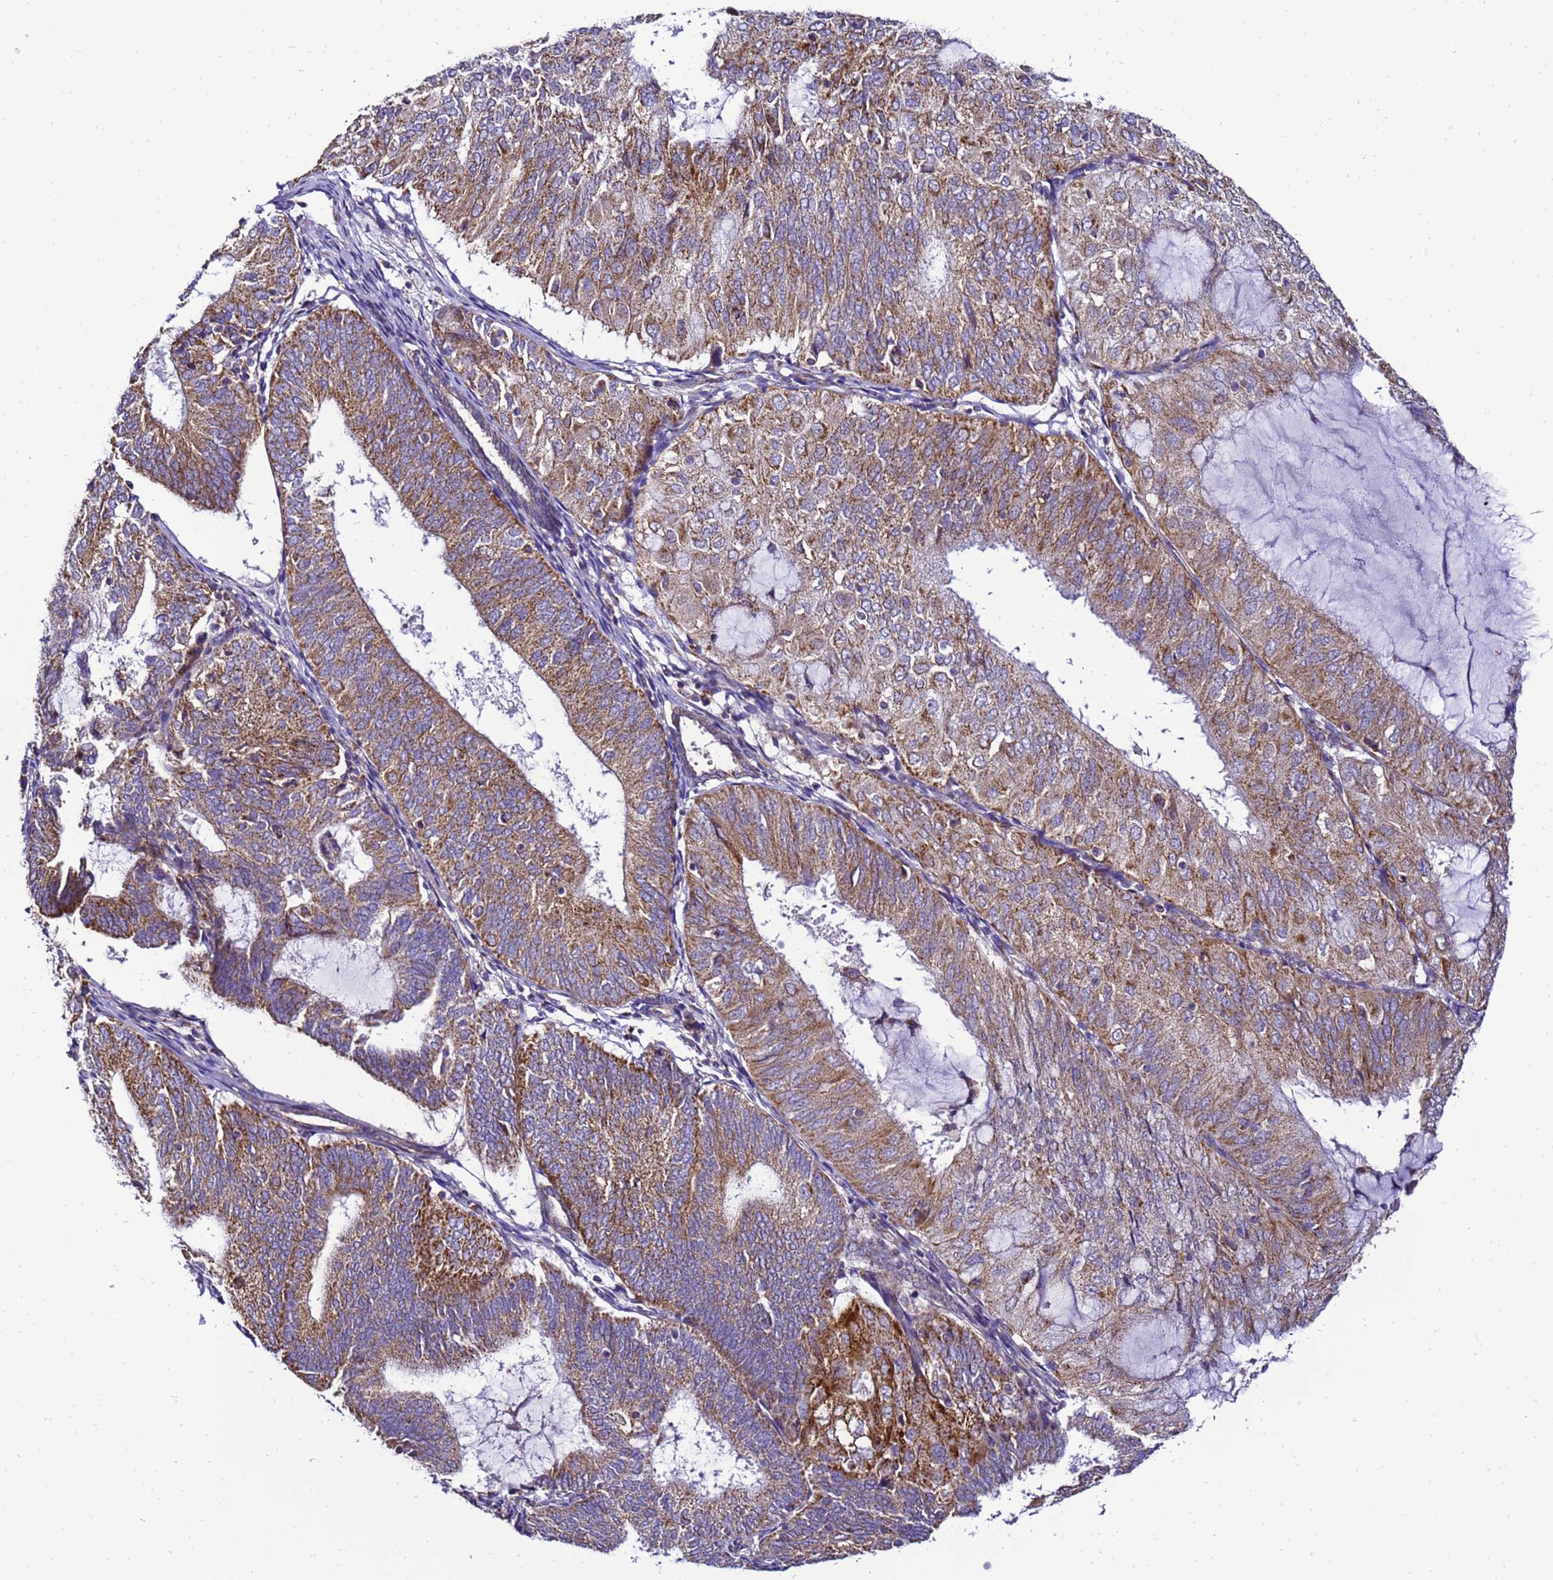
{"staining": {"intensity": "moderate", "quantity": ">75%", "location": "cytoplasmic/membranous"}, "tissue": "endometrial cancer", "cell_type": "Tumor cells", "image_type": "cancer", "snomed": [{"axis": "morphology", "description": "Adenocarcinoma, NOS"}, {"axis": "topography", "description": "Endometrium"}], "caption": "Tumor cells demonstrate medium levels of moderate cytoplasmic/membranous staining in about >75% of cells in human endometrial cancer (adenocarcinoma). The staining is performed using DAB (3,3'-diaminobenzidine) brown chromogen to label protein expression. The nuclei are counter-stained blue using hematoxylin.", "gene": "HIGD2A", "patient": {"sex": "female", "age": 81}}